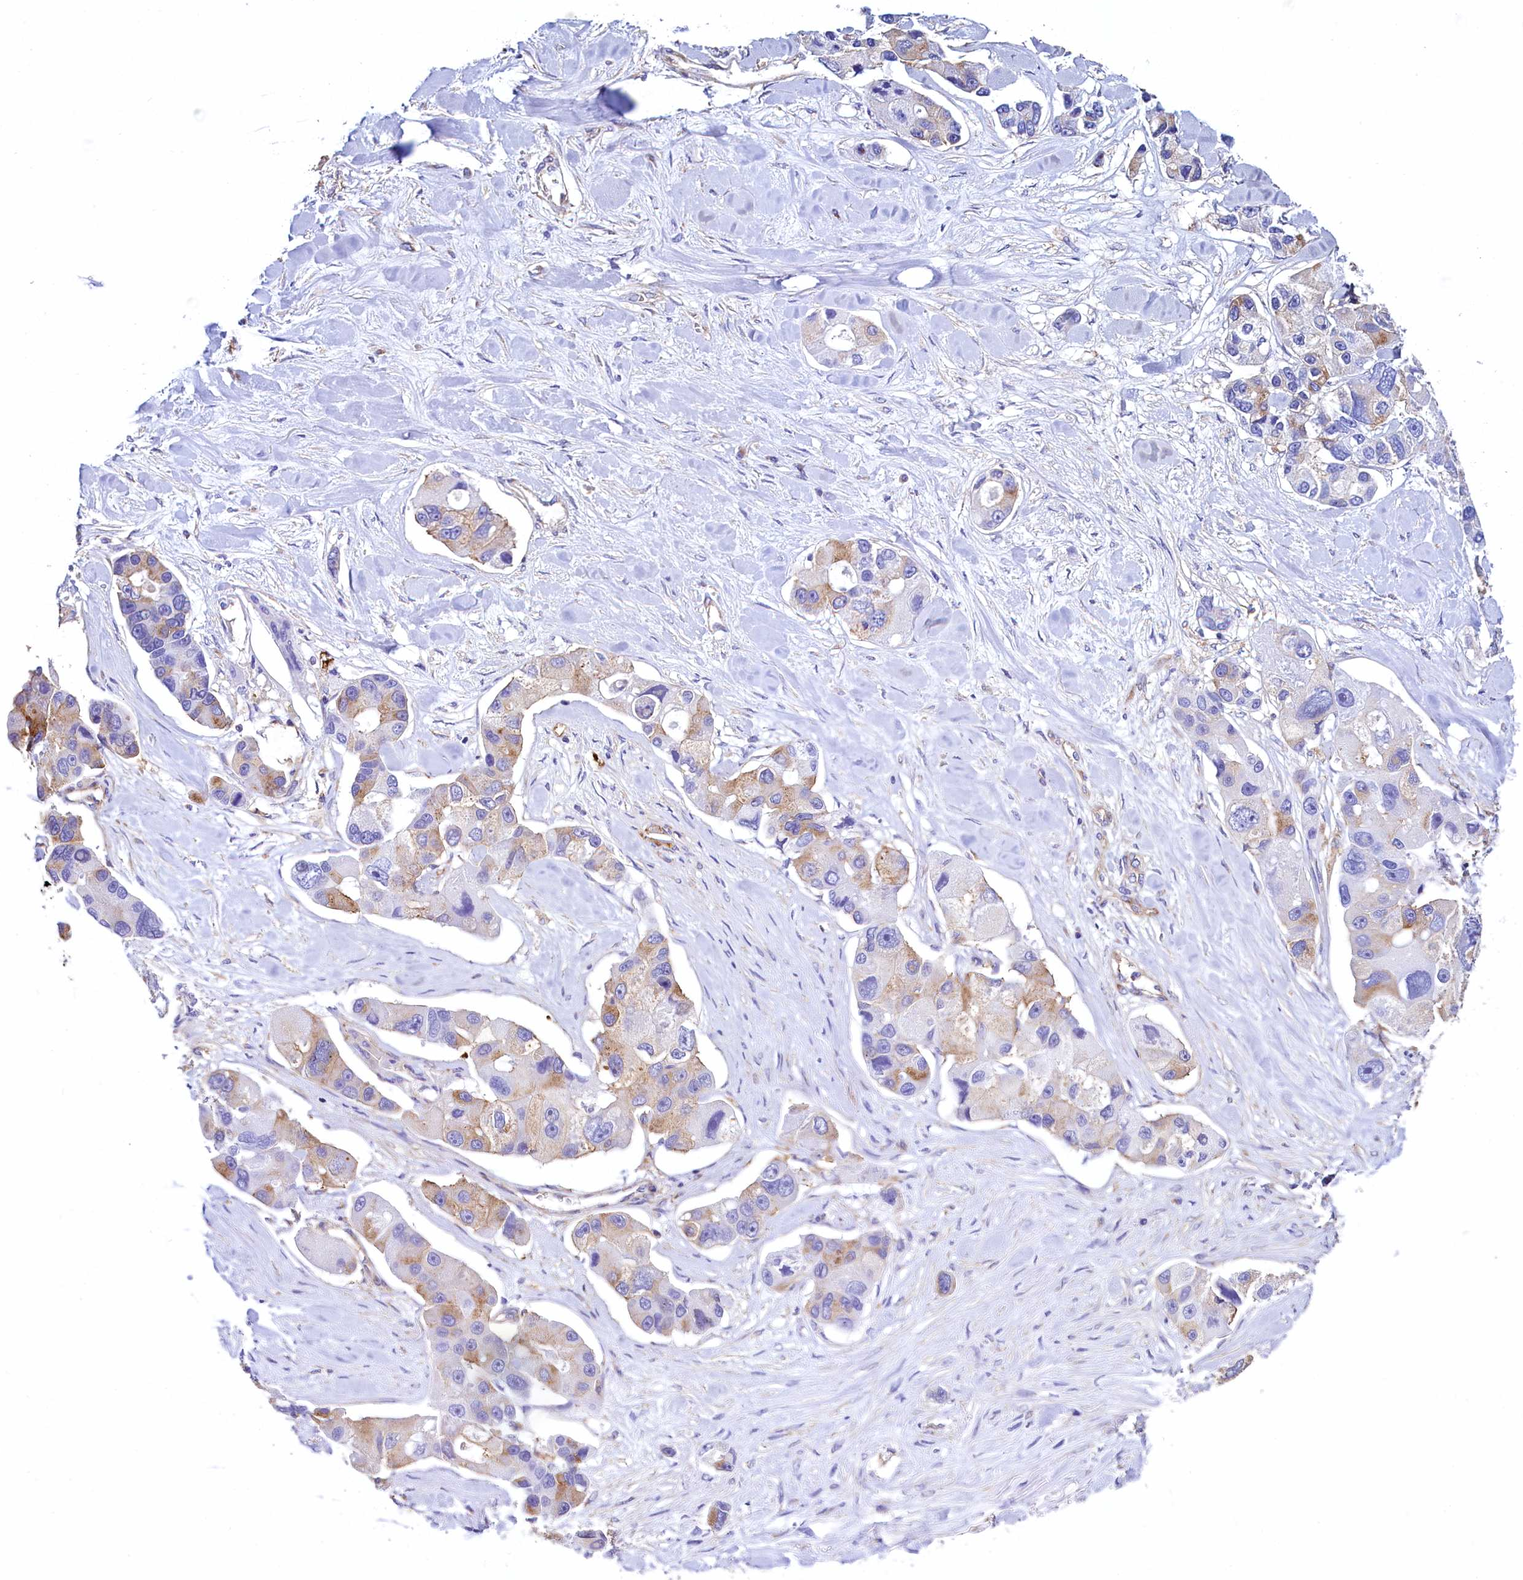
{"staining": {"intensity": "moderate", "quantity": "<25%", "location": "cytoplasmic/membranous"}, "tissue": "lung cancer", "cell_type": "Tumor cells", "image_type": "cancer", "snomed": [{"axis": "morphology", "description": "Adenocarcinoma, NOS"}, {"axis": "topography", "description": "Lung"}], "caption": "This micrograph exhibits IHC staining of human adenocarcinoma (lung), with low moderate cytoplasmic/membranous positivity in about <25% of tumor cells.", "gene": "GPR21", "patient": {"sex": "female", "age": 54}}